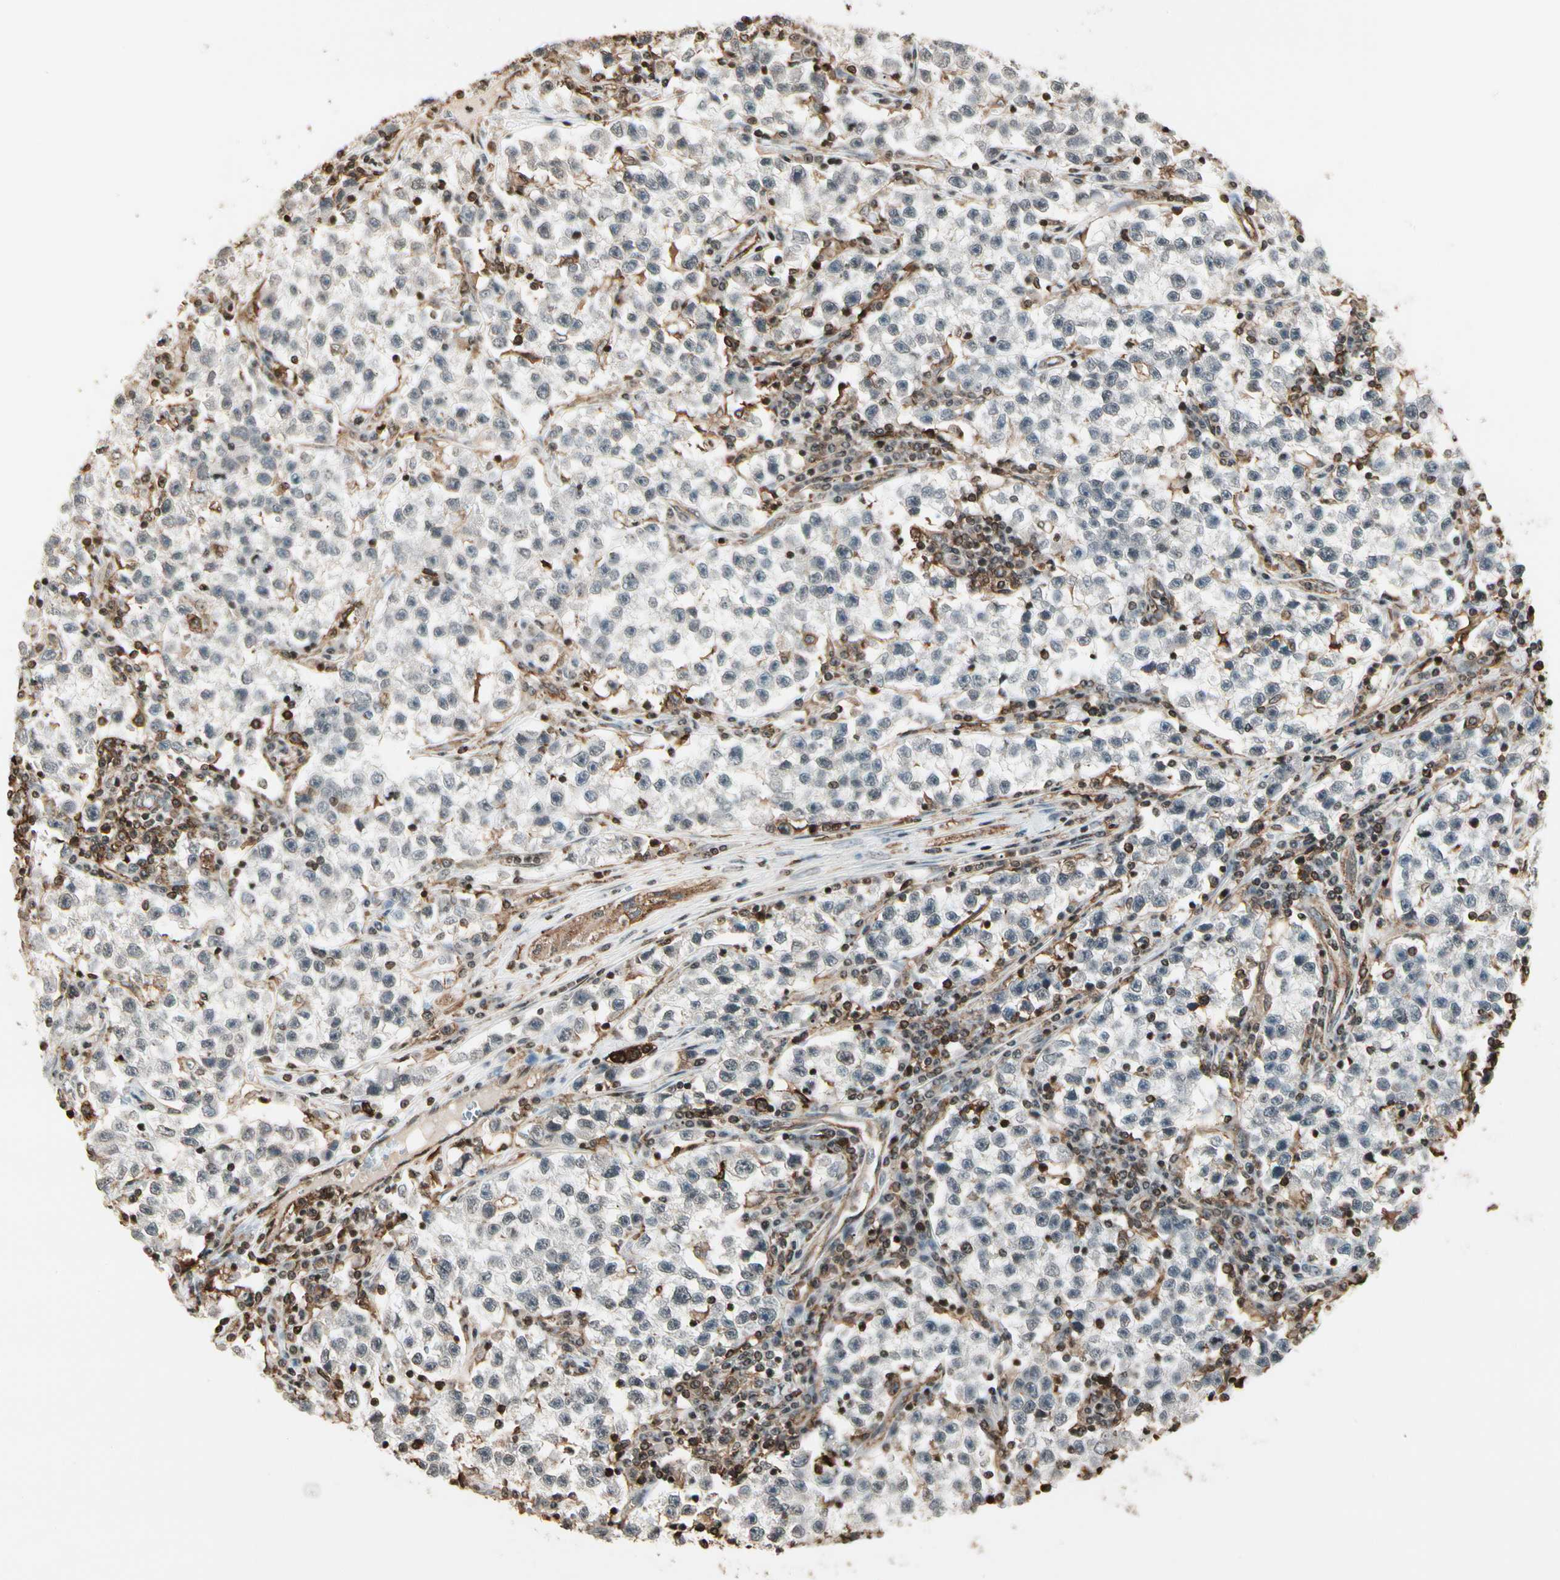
{"staining": {"intensity": "weak", "quantity": "<25%", "location": "nuclear"}, "tissue": "testis cancer", "cell_type": "Tumor cells", "image_type": "cancer", "snomed": [{"axis": "morphology", "description": "Seminoma, NOS"}, {"axis": "topography", "description": "Testis"}], "caption": "Immunohistochemical staining of human seminoma (testis) exhibits no significant positivity in tumor cells.", "gene": "FER", "patient": {"sex": "male", "age": 22}}